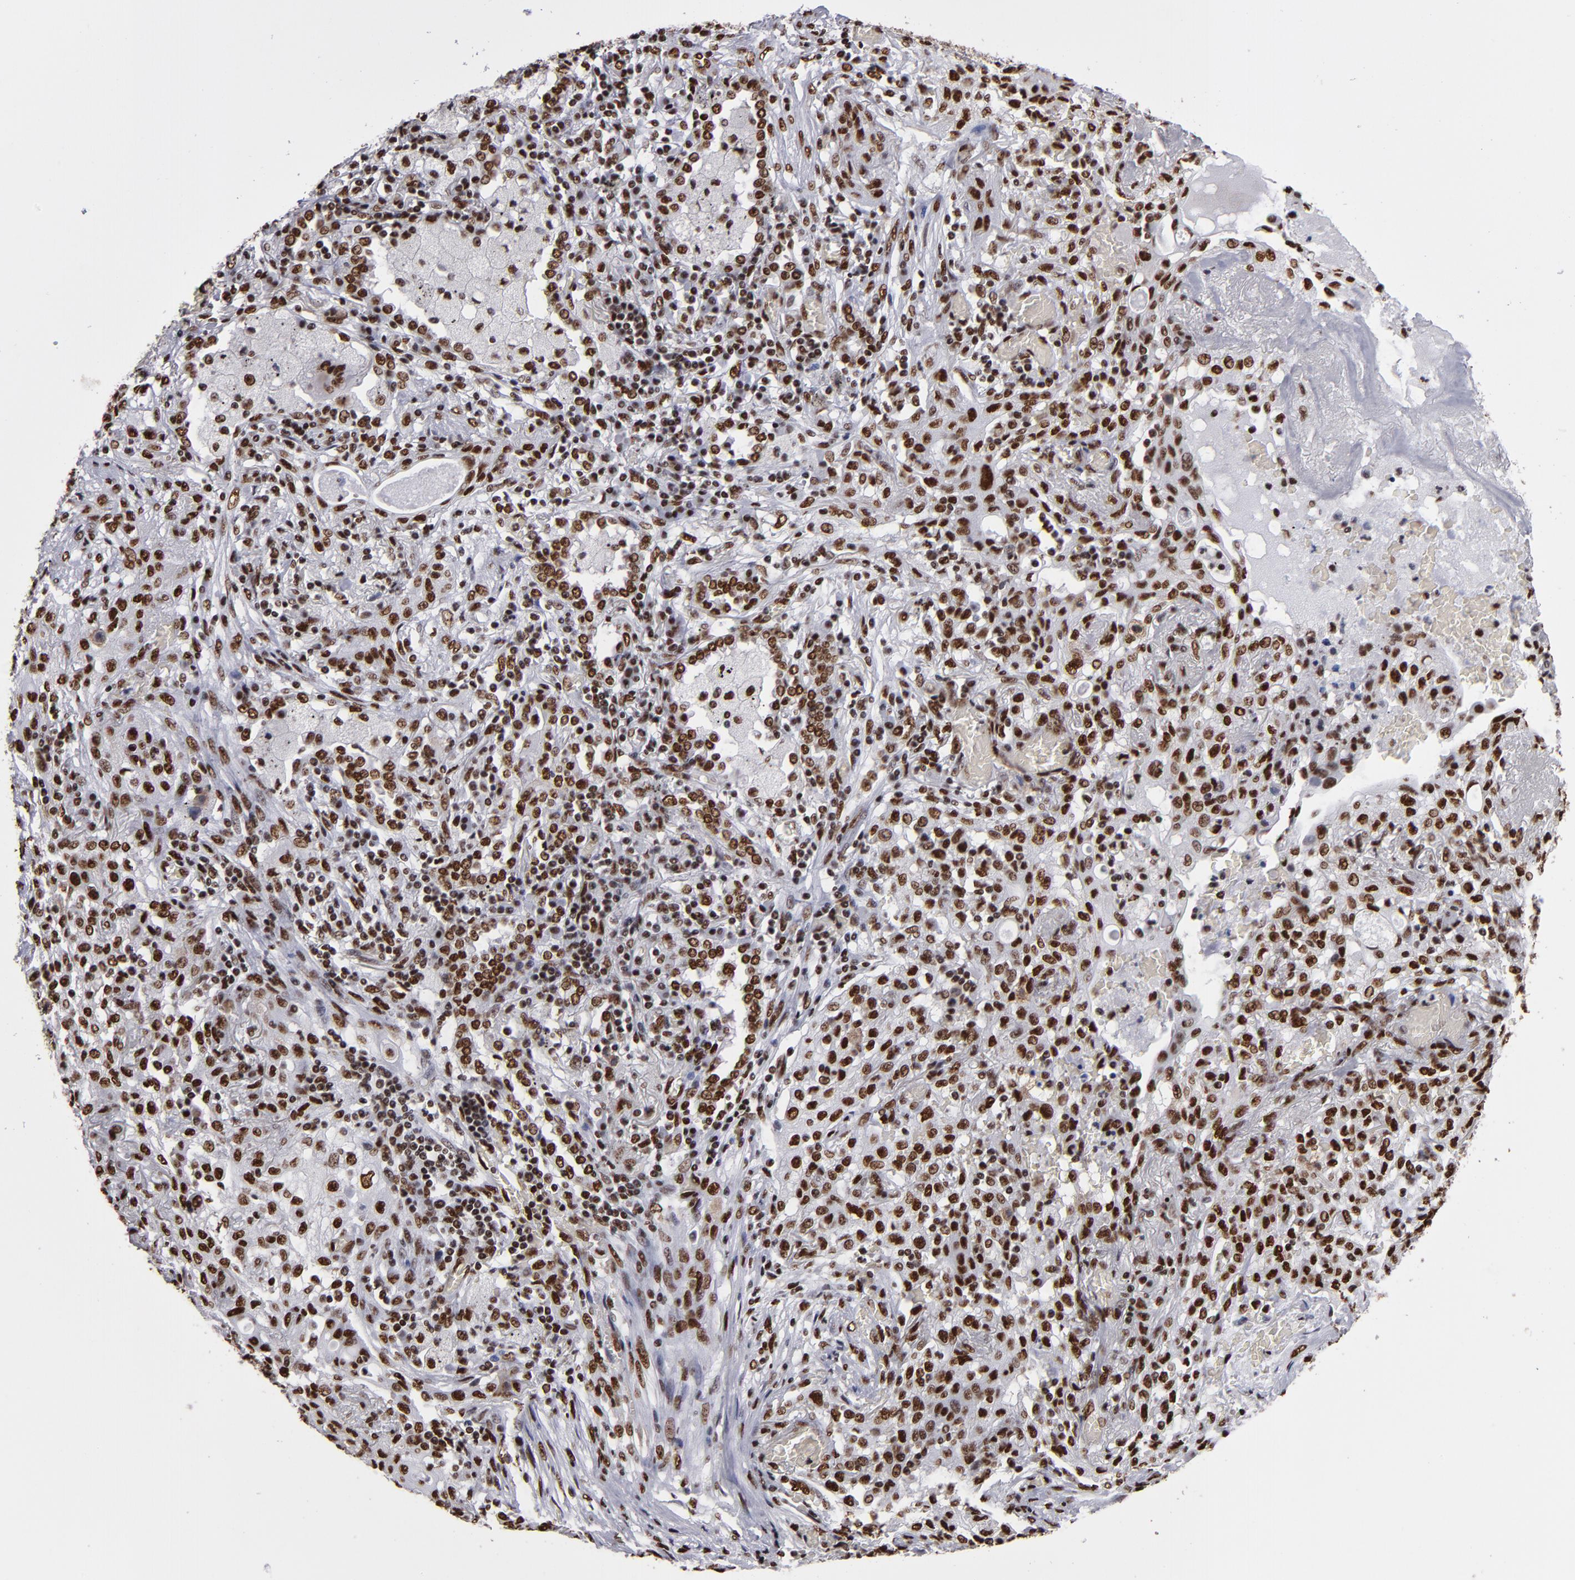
{"staining": {"intensity": "strong", "quantity": ">75%", "location": "nuclear"}, "tissue": "lung cancer", "cell_type": "Tumor cells", "image_type": "cancer", "snomed": [{"axis": "morphology", "description": "Squamous cell carcinoma, NOS"}, {"axis": "topography", "description": "Lung"}], "caption": "IHC micrograph of lung squamous cell carcinoma stained for a protein (brown), which displays high levels of strong nuclear staining in approximately >75% of tumor cells.", "gene": "MRE11", "patient": {"sex": "female", "age": 47}}